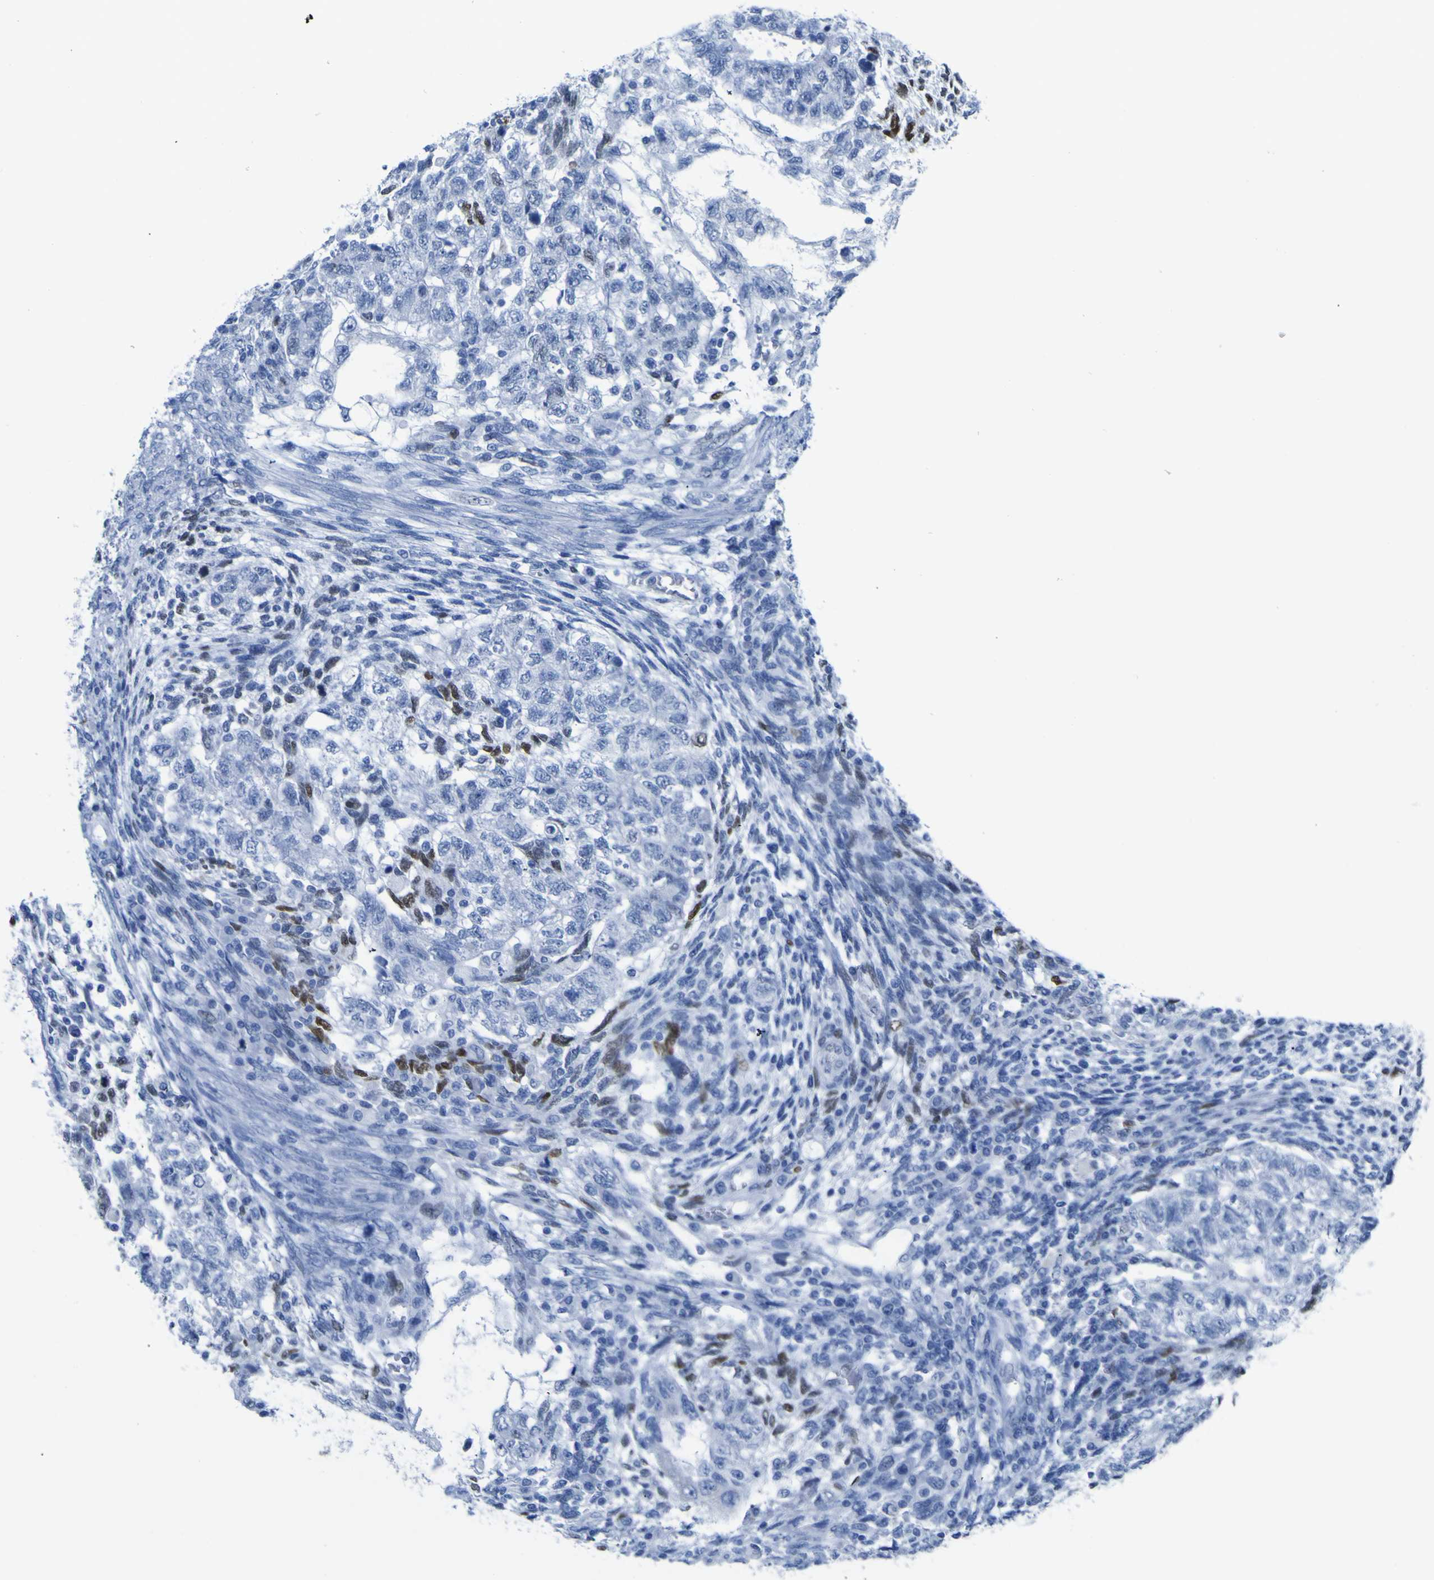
{"staining": {"intensity": "moderate", "quantity": "<25%", "location": "nuclear"}, "tissue": "testis cancer", "cell_type": "Tumor cells", "image_type": "cancer", "snomed": [{"axis": "morphology", "description": "Normal tissue, NOS"}, {"axis": "morphology", "description": "Carcinoma, Embryonal, NOS"}, {"axis": "topography", "description": "Testis"}], "caption": "A high-resolution image shows immunohistochemistry (IHC) staining of testis cancer (embryonal carcinoma), which reveals moderate nuclear expression in approximately <25% of tumor cells.", "gene": "DACH1", "patient": {"sex": "male", "age": 36}}